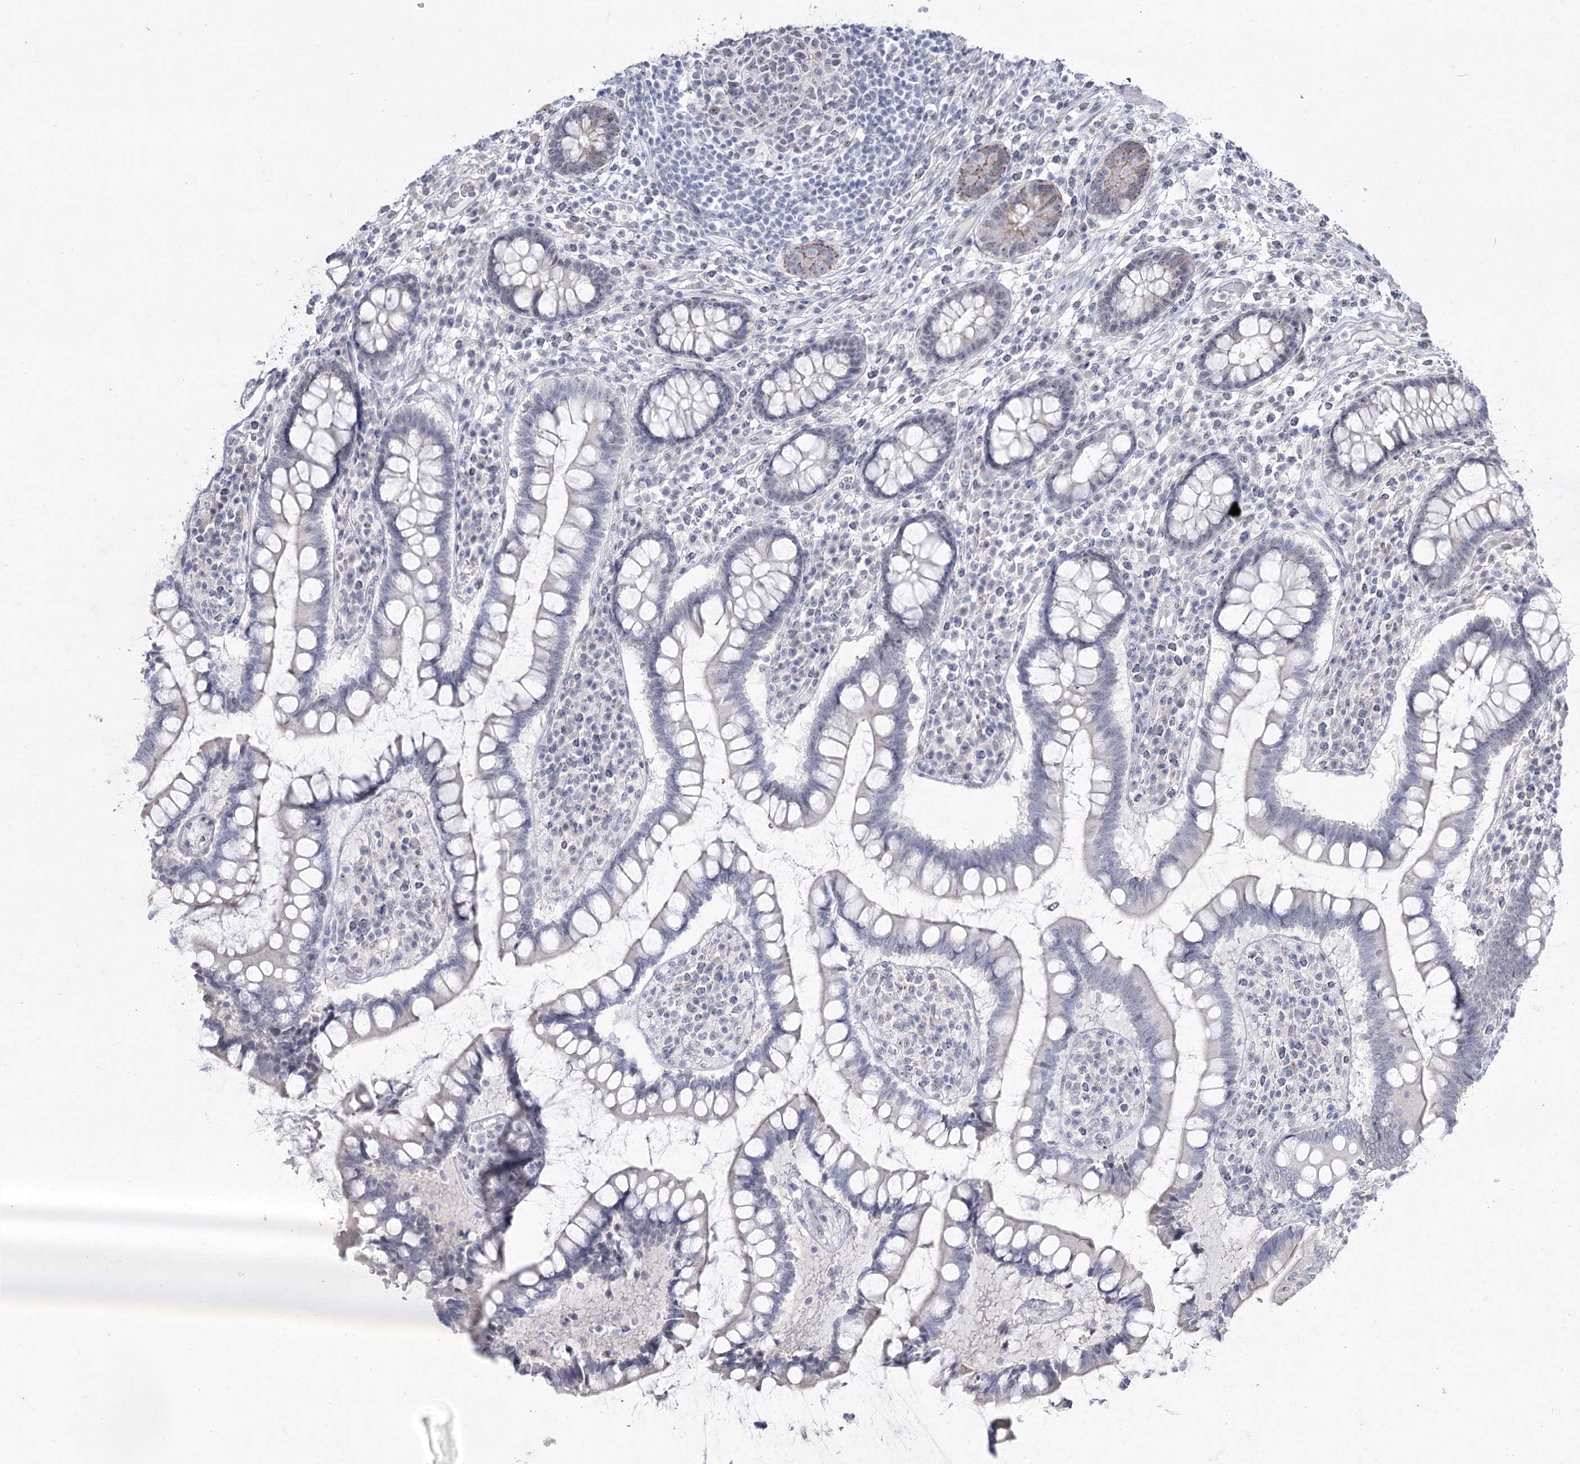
{"staining": {"intensity": "negative", "quantity": "none", "location": "none"}, "tissue": "colon", "cell_type": "Endothelial cells", "image_type": "normal", "snomed": [{"axis": "morphology", "description": "Normal tissue, NOS"}, {"axis": "topography", "description": "Colon"}], "caption": "A high-resolution micrograph shows immunohistochemistry staining of benign colon, which displays no significant staining in endothelial cells.", "gene": "DDX50", "patient": {"sex": "female", "age": 79}}